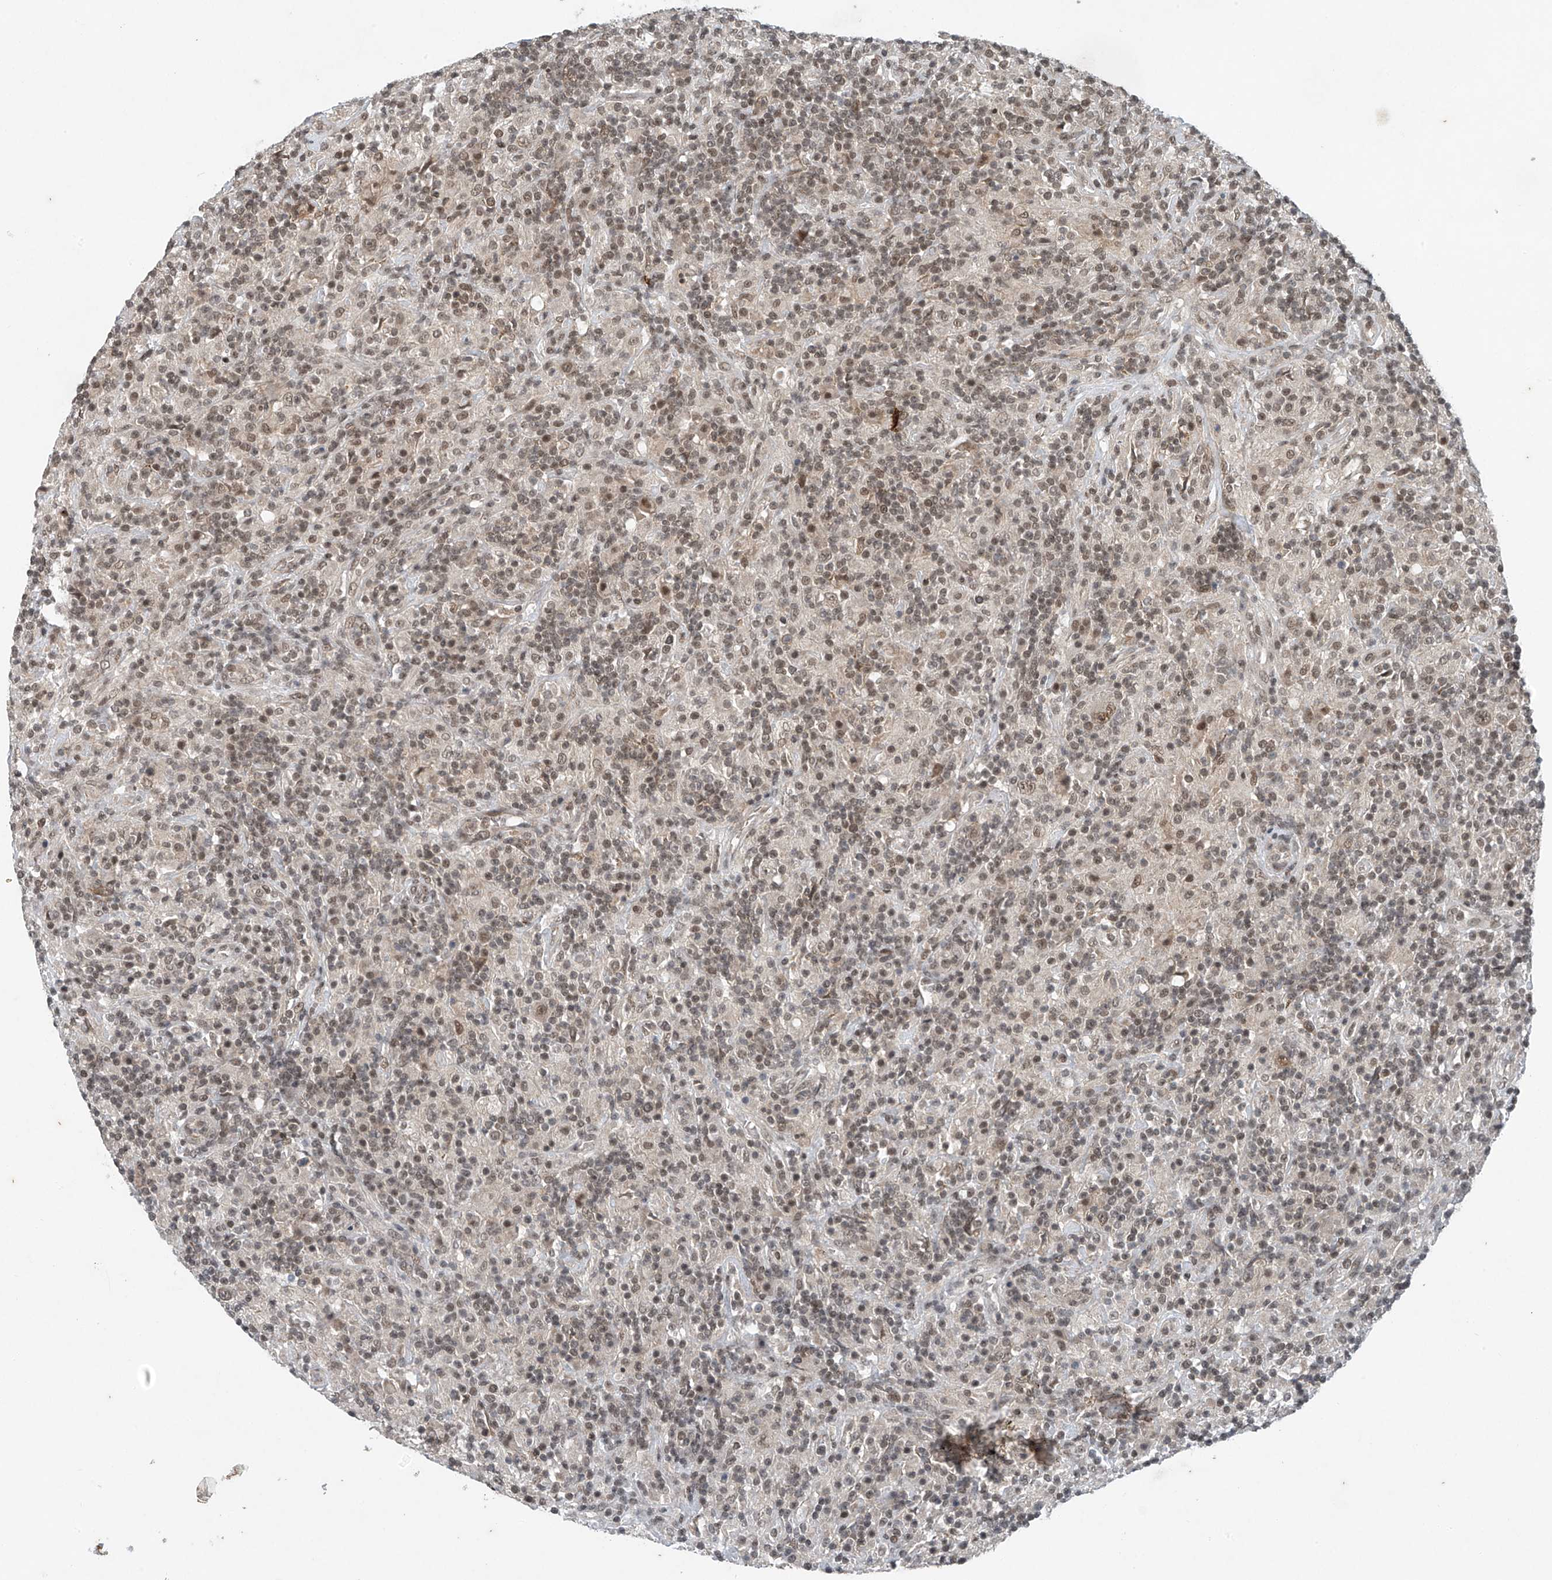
{"staining": {"intensity": "weak", "quantity": ">75%", "location": "nuclear"}, "tissue": "lymphoma", "cell_type": "Tumor cells", "image_type": "cancer", "snomed": [{"axis": "morphology", "description": "Hodgkin's disease, NOS"}, {"axis": "topography", "description": "Lymph node"}], "caption": "Brown immunohistochemical staining in lymphoma demonstrates weak nuclear positivity in approximately >75% of tumor cells.", "gene": "TAF8", "patient": {"sex": "male", "age": 70}}